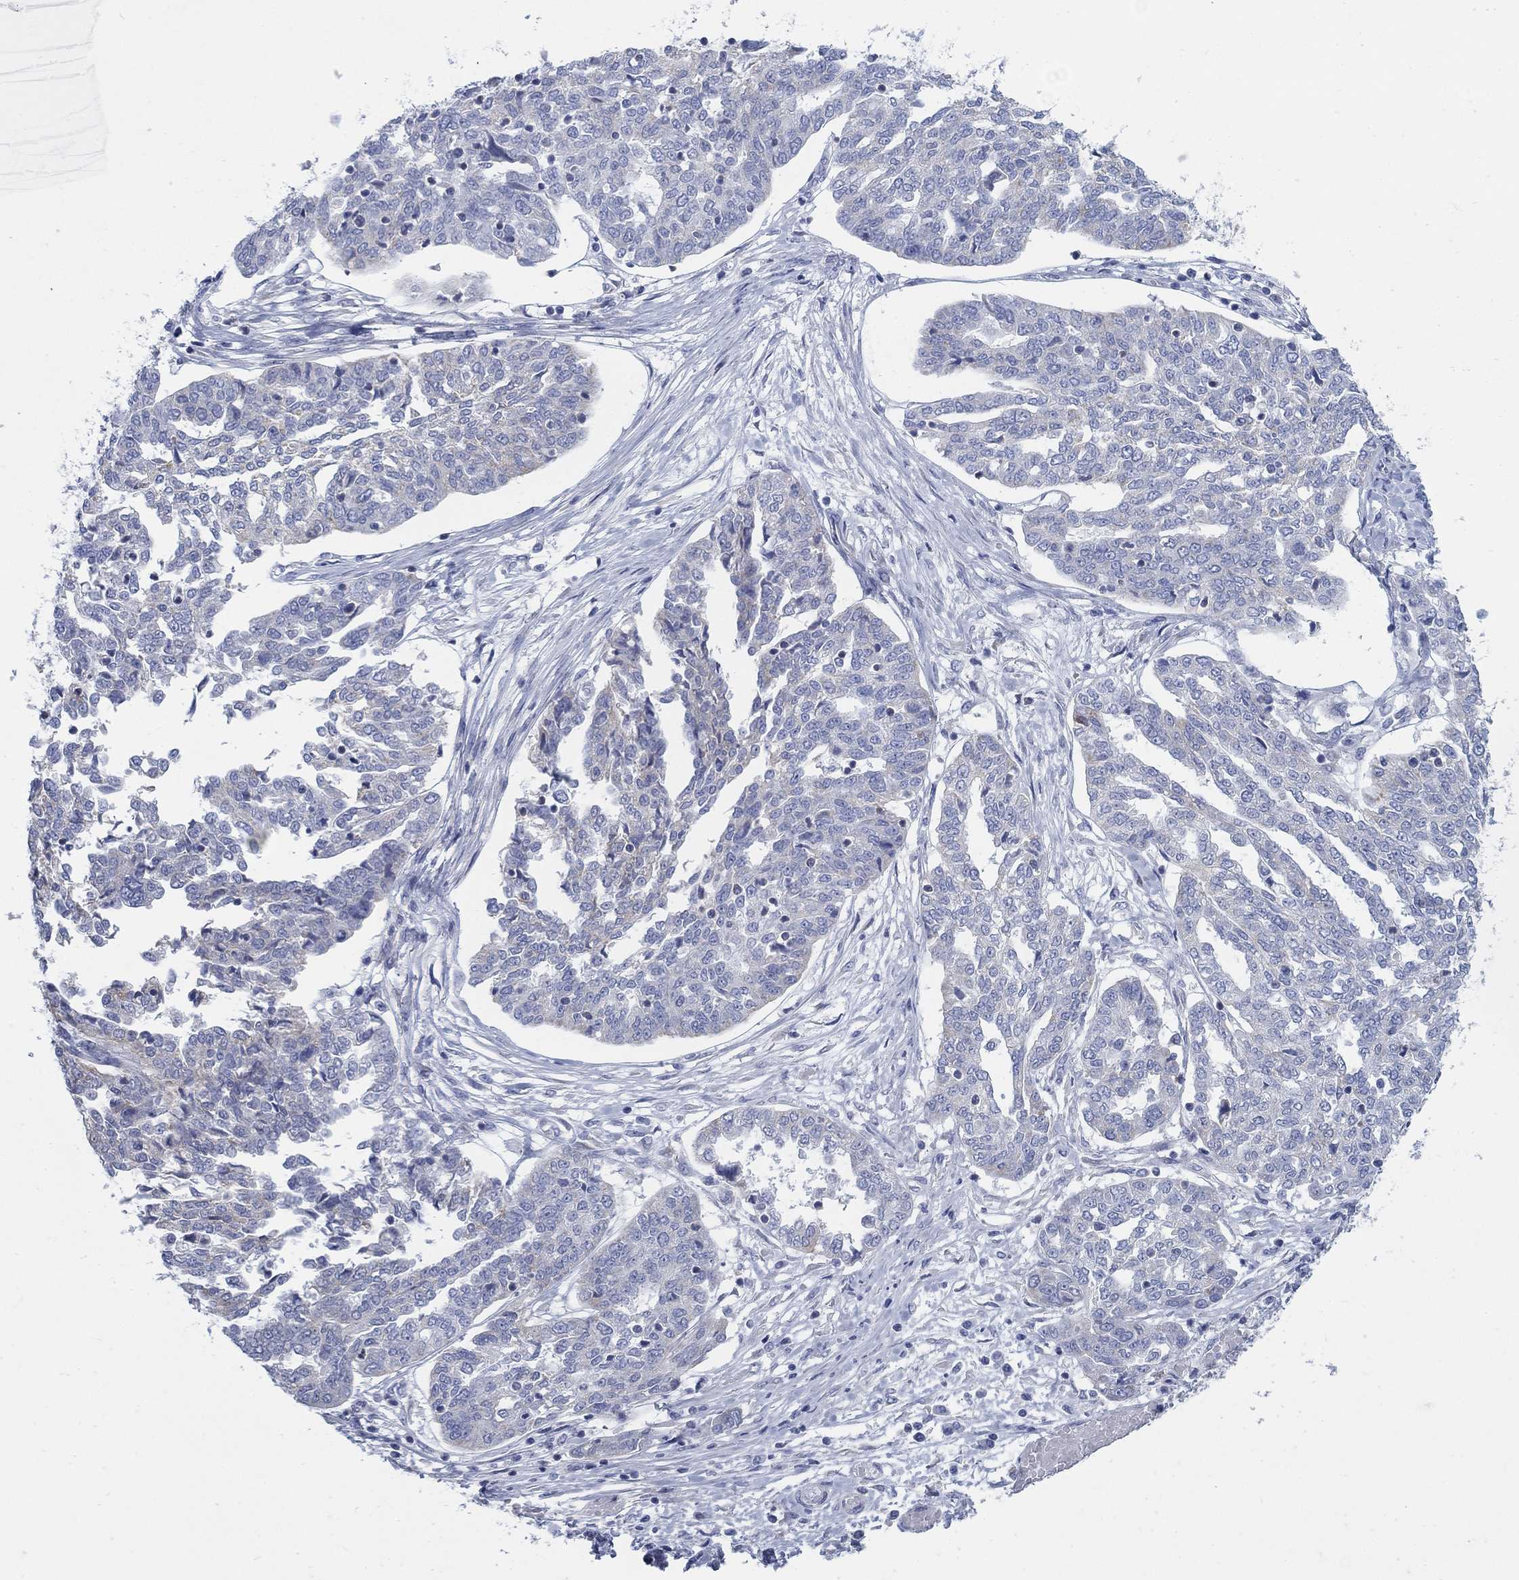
{"staining": {"intensity": "weak", "quantity": "<25%", "location": "cytoplasmic/membranous"}, "tissue": "ovarian cancer", "cell_type": "Tumor cells", "image_type": "cancer", "snomed": [{"axis": "morphology", "description": "Cystadenocarcinoma, serous, NOS"}, {"axis": "topography", "description": "Ovary"}], "caption": "Immunohistochemistry image of neoplastic tissue: human ovarian cancer (serous cystadenocarcinoma) stained with DAB exhibits no significant protein expression in tumor cells. Brightfield microscopy of IHC stained with DAB (3,3'-diaminobenzidine) (brown) and hematoxylin (blue), captured at high magnification.", "gene": "SCCPDH", "patient": {"sex": "female", "age": 67}}